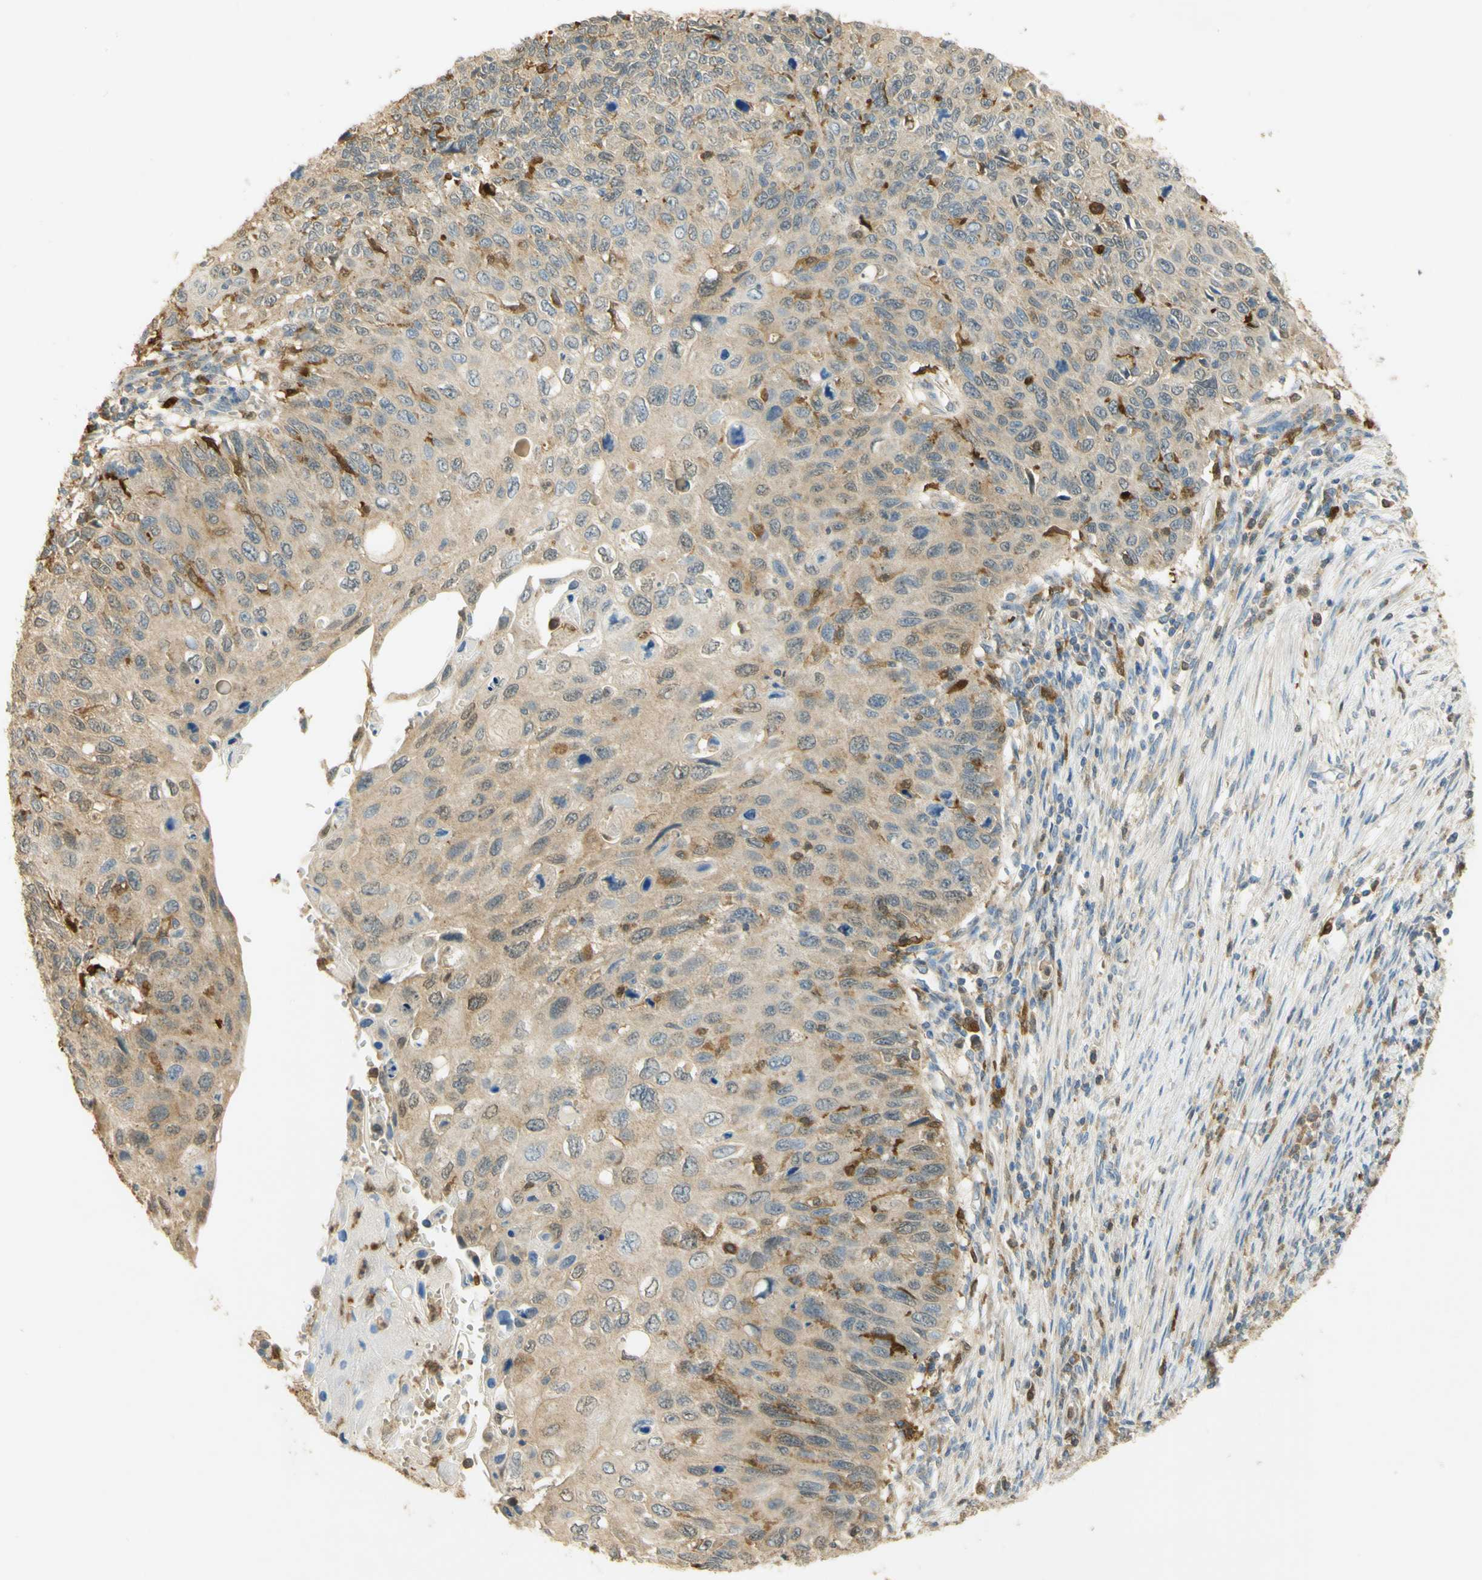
{"staining": {"intensity": "weak", "quantity": ">75%", "location": "cytoplasmic/membranous"}, "tissue": "cervical cancer", "cell_type": "Tumor cells", "image_type": "cancer", "snomed": [{"axis": "morphology", "description": "Squamous cell carcinoma, NOS"}, {"axis": "topography", "description": "Cervix"}], "caption": "DAB immunohistochemical staining of human cervical cancer (squamous cell carcinoma) displays weak cytoplasmic/membranous protein positivity in approximately >75% of tumor cells.", "gene": "PAK1", "patient": {"sex": "female", "age": 70}}